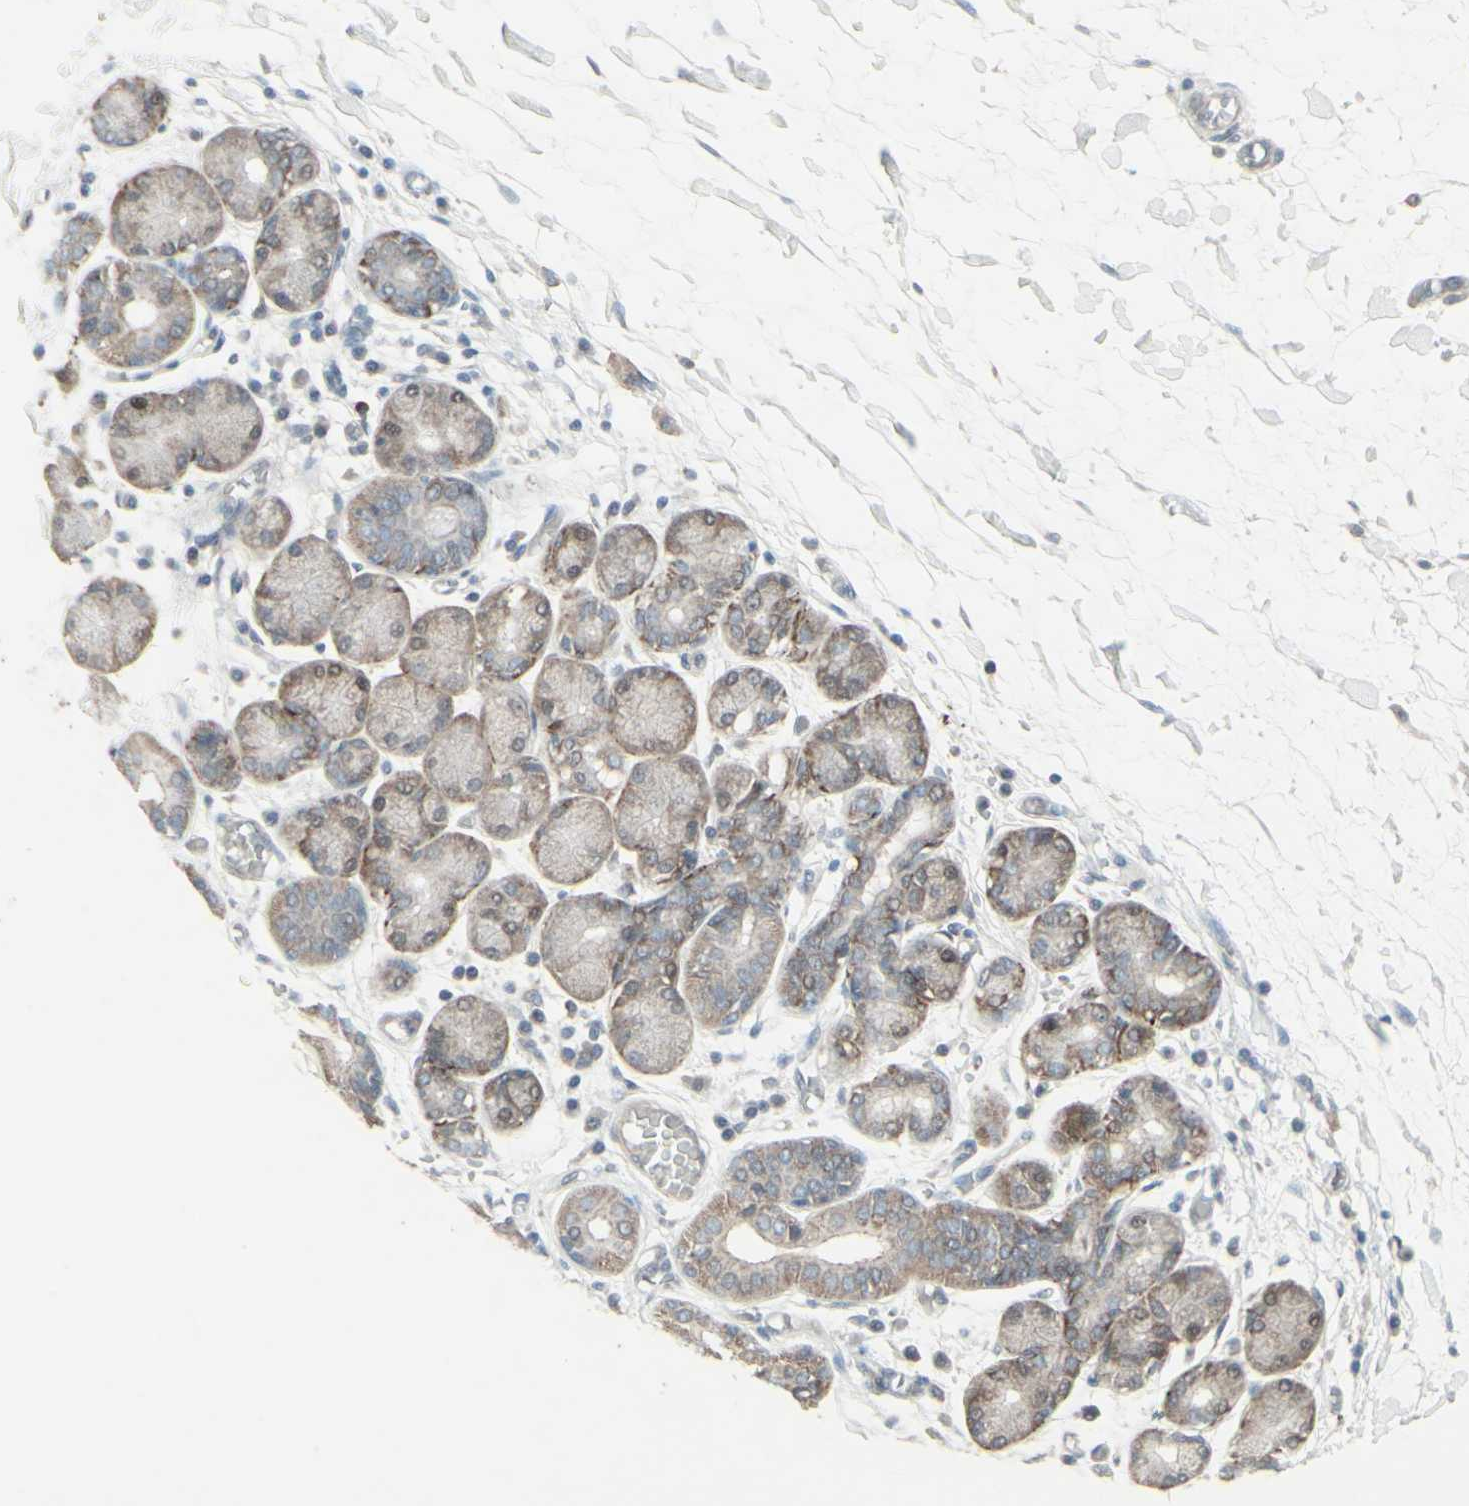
{"staining": {"intensity": "moderate", "quantity": ">75%", "location": "cytoplasmic/membranous"}, "tissue": "salivary gland", "cell_type": "Glandular cells", "image_type": "normal", "snomed": [{"axis": "morphology", "description": "Normal tissue, NOS"}, {"axis": "topography", "description": "Salivary gland"}], "caption": "A histopathology image of salivary gland stained for a protein exhibits moderate cytoplasmic/membranous brown staining in glandular cells.", "gene": "GMNN", "patient": {"sex": "female", "age": 24}}